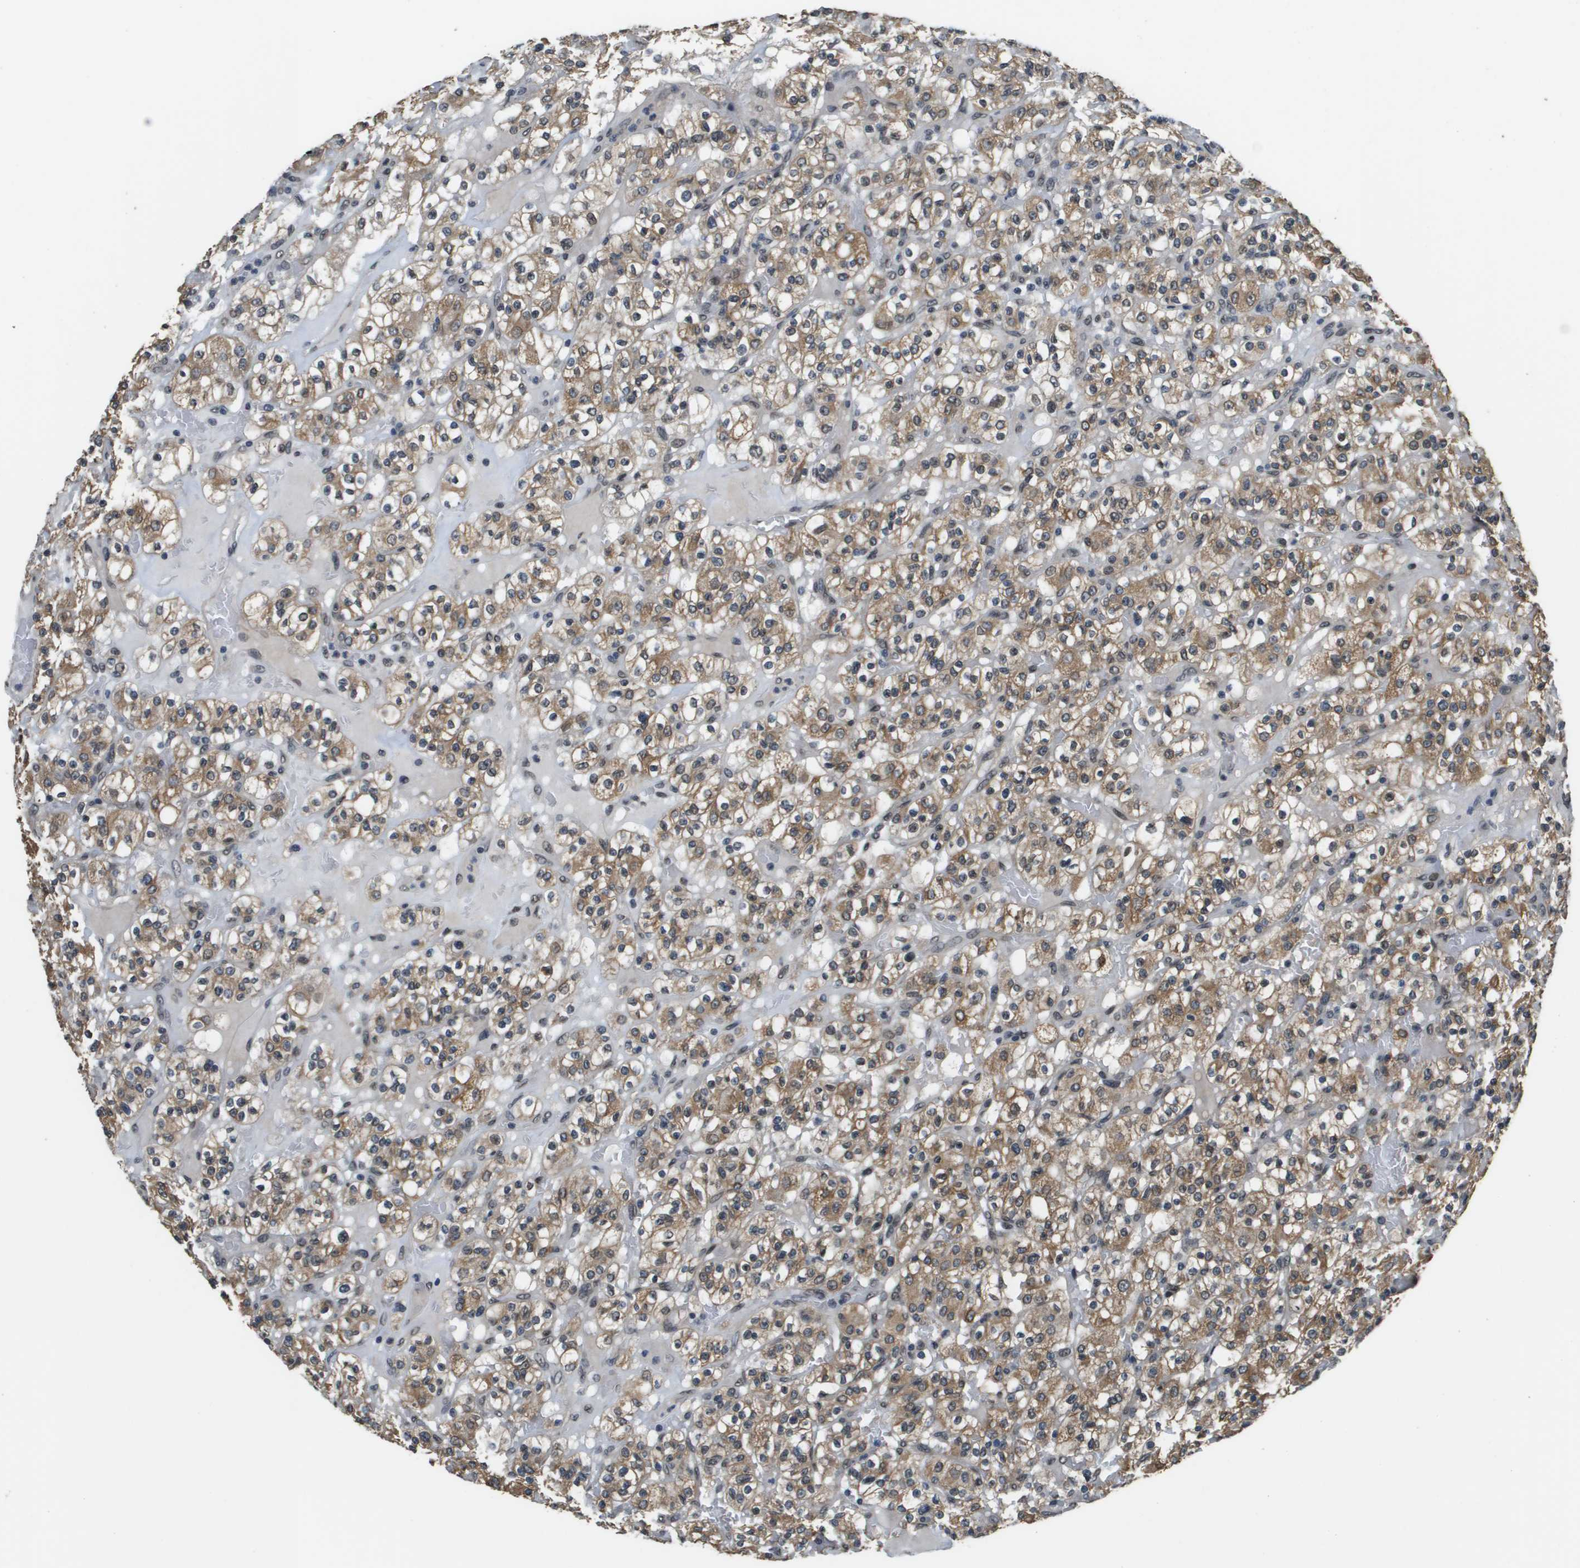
{"staining": {"intensity": "moderate", "quantity": ">75%", "location": "cytoplasmic/membranous"}, "tissue": "renal cancer", "cell_type": "Tumor cells", "image_type": "cancer", "snomed": [{"axis": "morphology", "description": "Normal tissue, NOS"}, {"axis": "morphology", "description": "Adenocarcinoma, NOS"}, {"axis": "topography", "description": "Kidney"}], "caption": "IHC histopathology image of renal cancer stained for a protein (brown), which exhibits medium levels of moderate cytoplasmic/membranous positivity in about >75% of tumor cells.", "gene": "FANCC", "patient": {"sex": "female", "age": 72}}